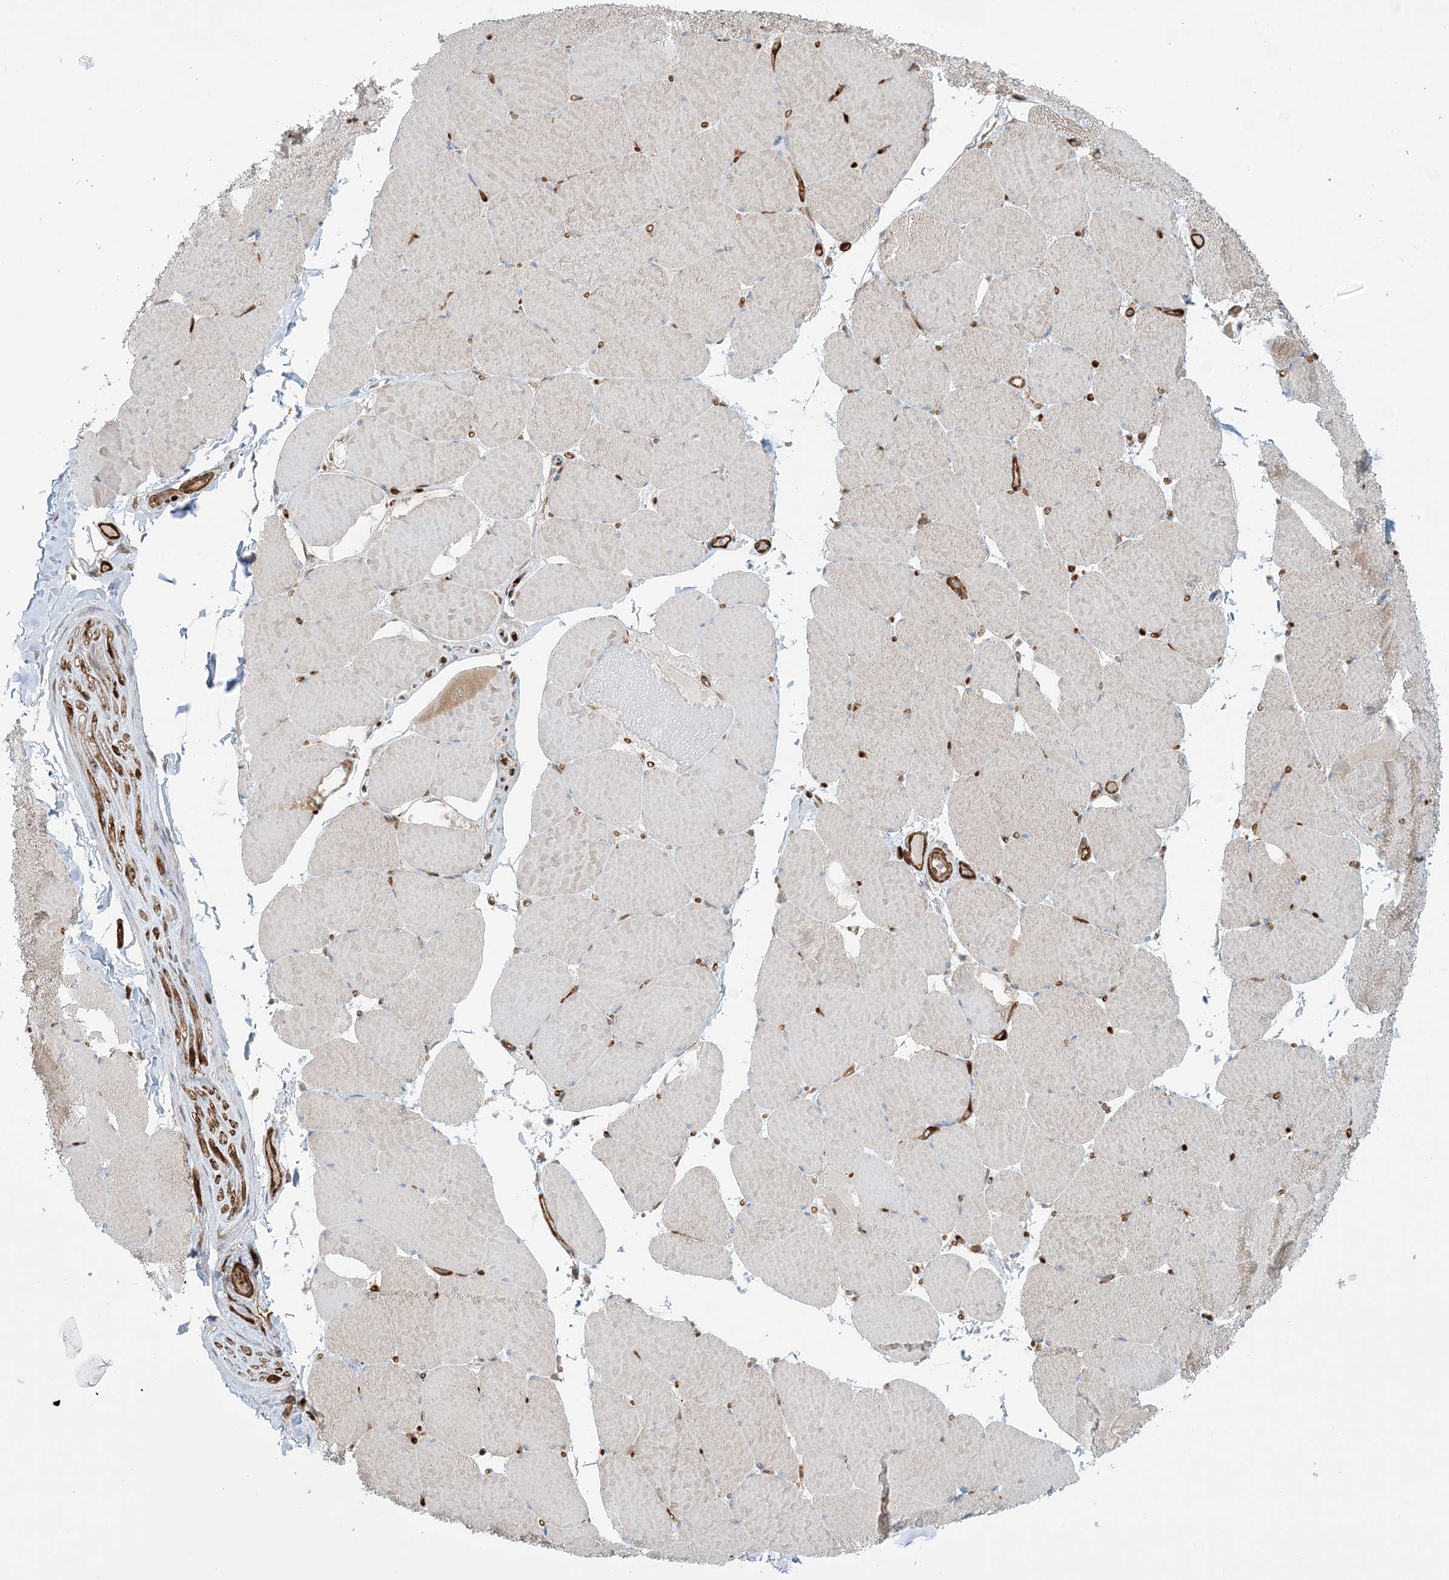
{"staining": {"intensity": "moderate", "quantity": "25%-75%", "location": "cytoplasmic/membranous"}, "tissue": "skeletal muscle", "cell_type": "Myocytes", "image_type": "normal", "snomed": [{"axis": "morphology", "description": "Normal tissue, NOS"}, {"axis": "topography", "description": "Skeletal muscle"}, {"axis": "topography", "description": "Head-Neck"}], "caption": "Myocytes display medium levels of moderate cytoplasmic/membranous staining in about 25%-75% of cells in unremarkable human skeletal muscle.", "gene": "PPM1F", "patient": {"sex": "male", "age": 66}}